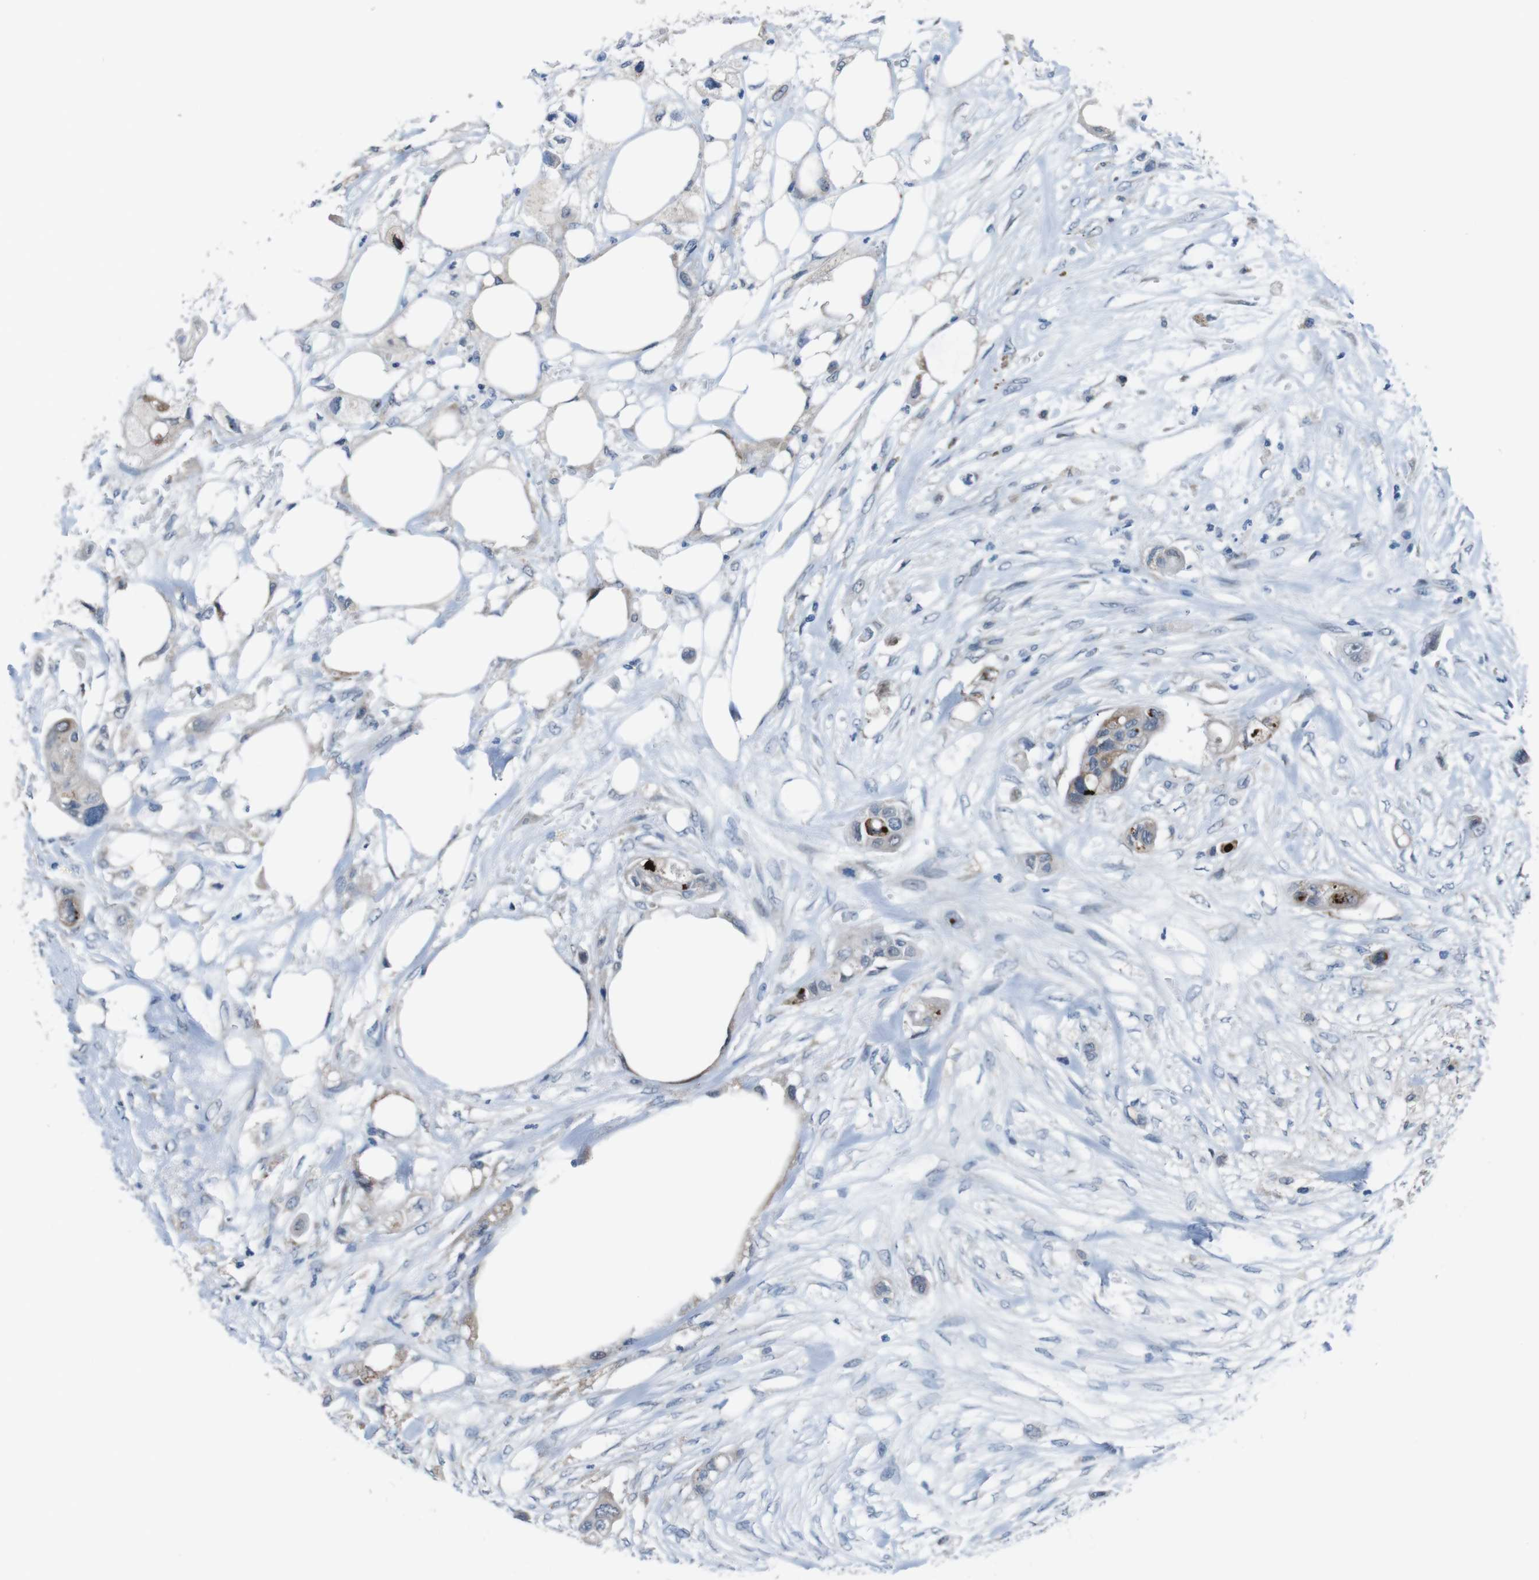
{"staining": {"intensity": "weak", "quantity": "<25%", "location": "cytoplasmic/membranous"}, "tissue": "colorectal cancer", "cell_type": "Tumor cells", "image_type": "cancer", "snomed": [{"axis": "morphology", "description": "Adenocarcinoma, NOS"}, {"axis": "topography", "description": "Colon"}], "caption": "Immunohistochemistry (IHC) photomicrograph of neoplastic tissue: human adenocarcinoma (colorectal) stained with DAB (3,3'-diaminobenzidine) exhibits no significant protein staining in tumor cells. (Brightfield microscopy of DAB IHC at high magnification).", "gene": "CDH22", "patient": {"sex": "female", "age": 57}}